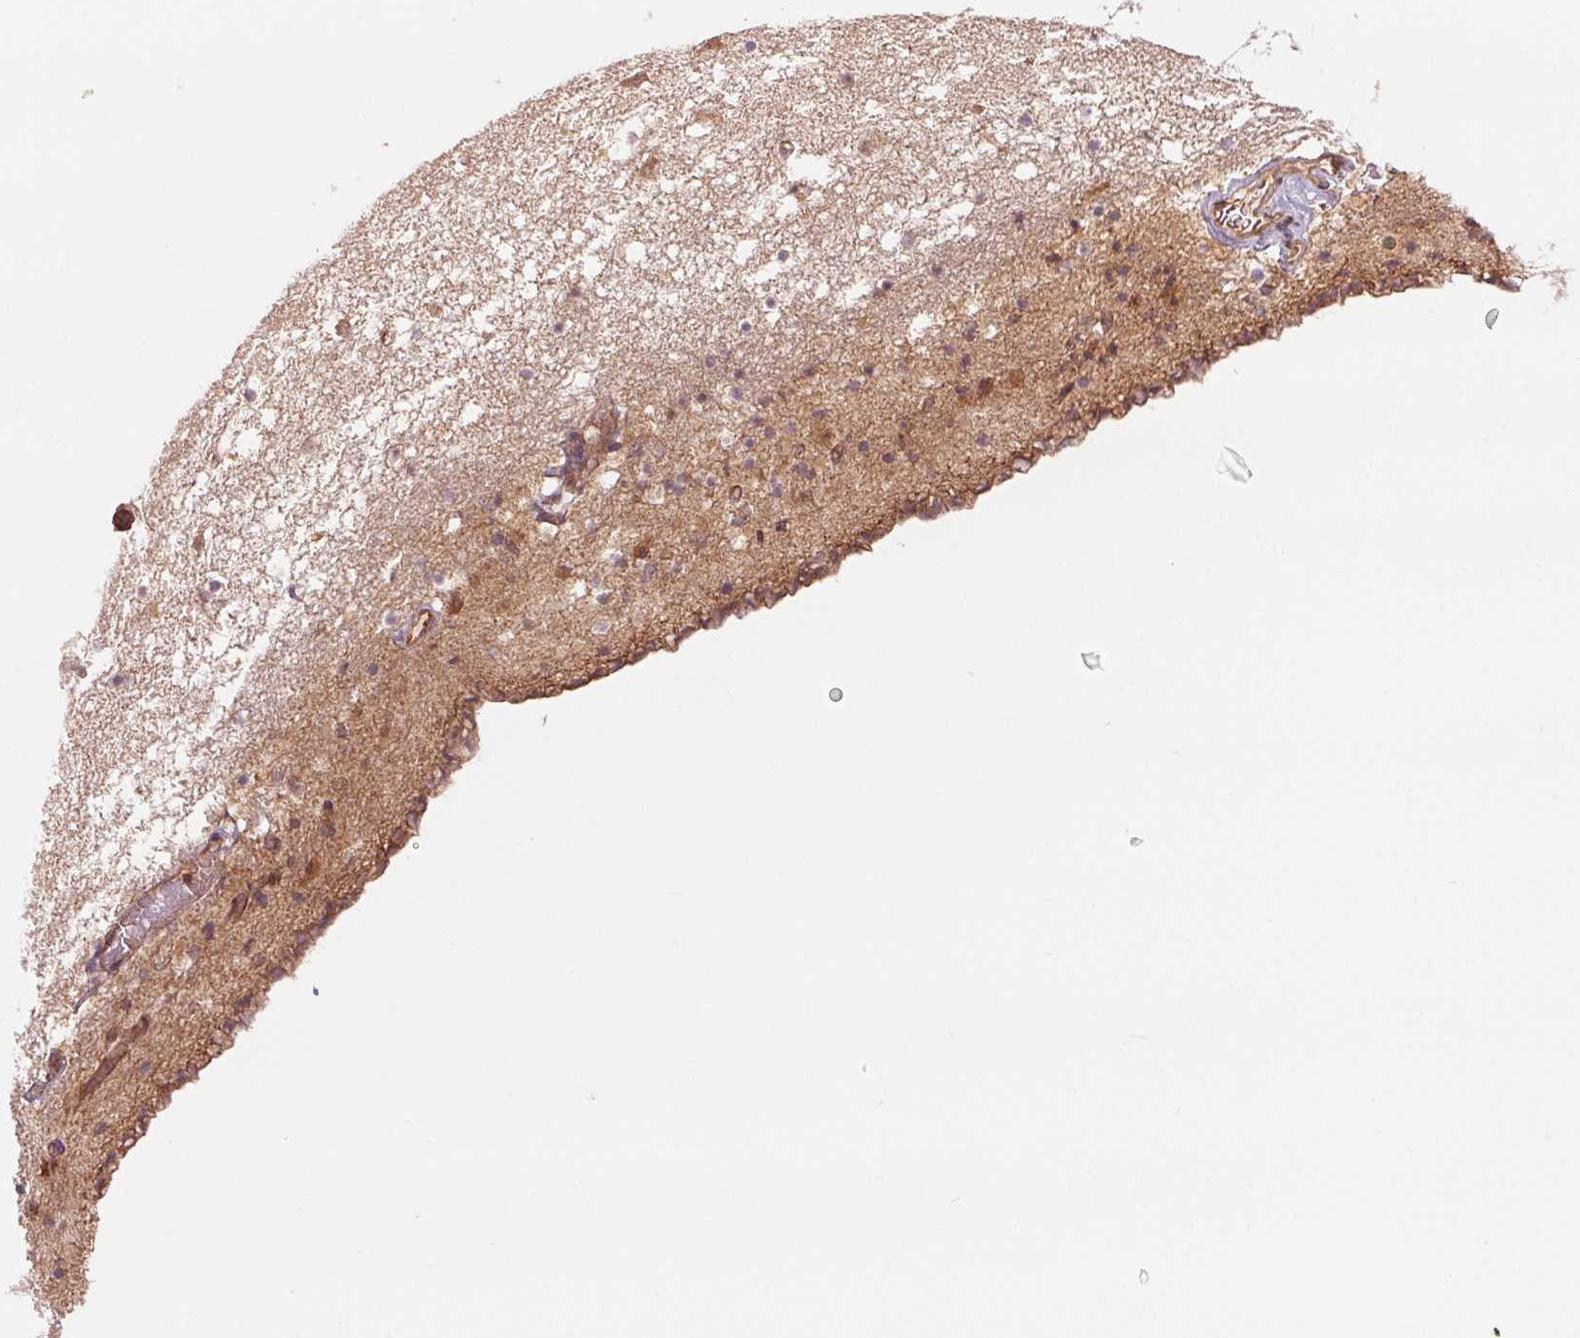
{"staining": {"intensity": "weak", "quantity": ">75%", "location": "cytoplasmic/membranous"}, "tissue": "caudate", "cell_type": "Glial cells", "image_type": "normal", "snomed": [{"axis": "morphology", "description": "Normal tissue, NOS"}, {"axis": "topography", "description": "Lateral ventricle wall"}], "caption": "Immunohistochemistry (DAB (3,3'-diaminobenzidine)) staining of normal human caudate shows weak cytoplasmic/membranous protein expression in about >75% of glial cells.", "gene": "STARD7", "patient": {"sex": "female", "age": 42}}